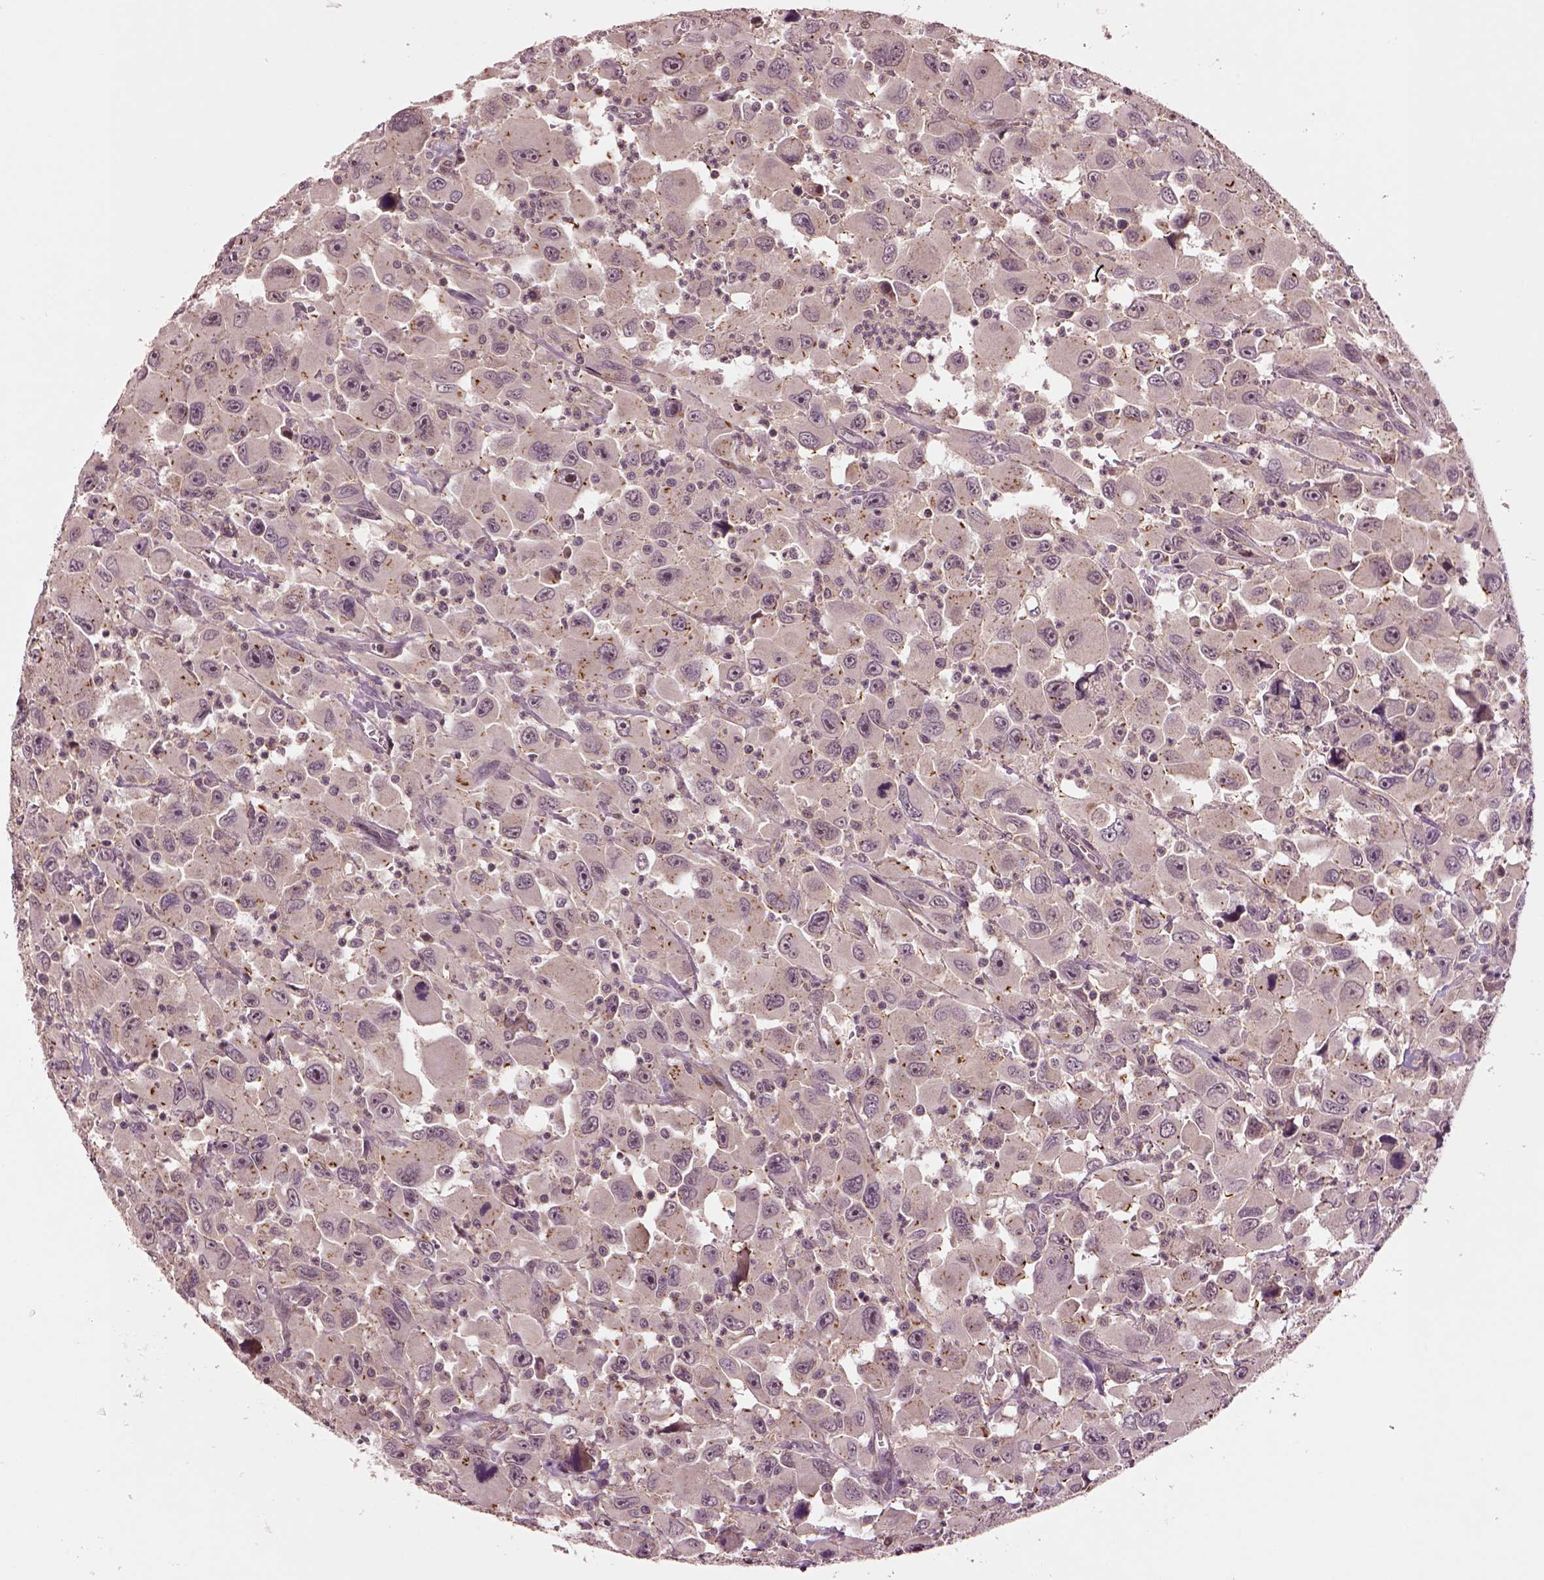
{"staining": {"intensity": "weak", "quantity": "<25%", "location": "cytoplasmic/membranous"}, "tissue": "head and neck cancer", "cell_type": "Tumor cells", "image_type": "cancer", "snomed": [{"axis": "morphology", "description": "Squamous cell carcinoma, NOS"}, {"axis": "morphology", "description": "Squamous cell carcinoma, metastatic, NOS"}, {"axis": "topography", "description": "Oral tissue"}, {"axis": "topography", "description": "Head-Neck"}], "caption": "Immunohistochemical staining of head and neck cancer shows no significant positivity in tumor cells.", "gene": "MTHFS", "patient": {"sex": "female", "age": 85}}